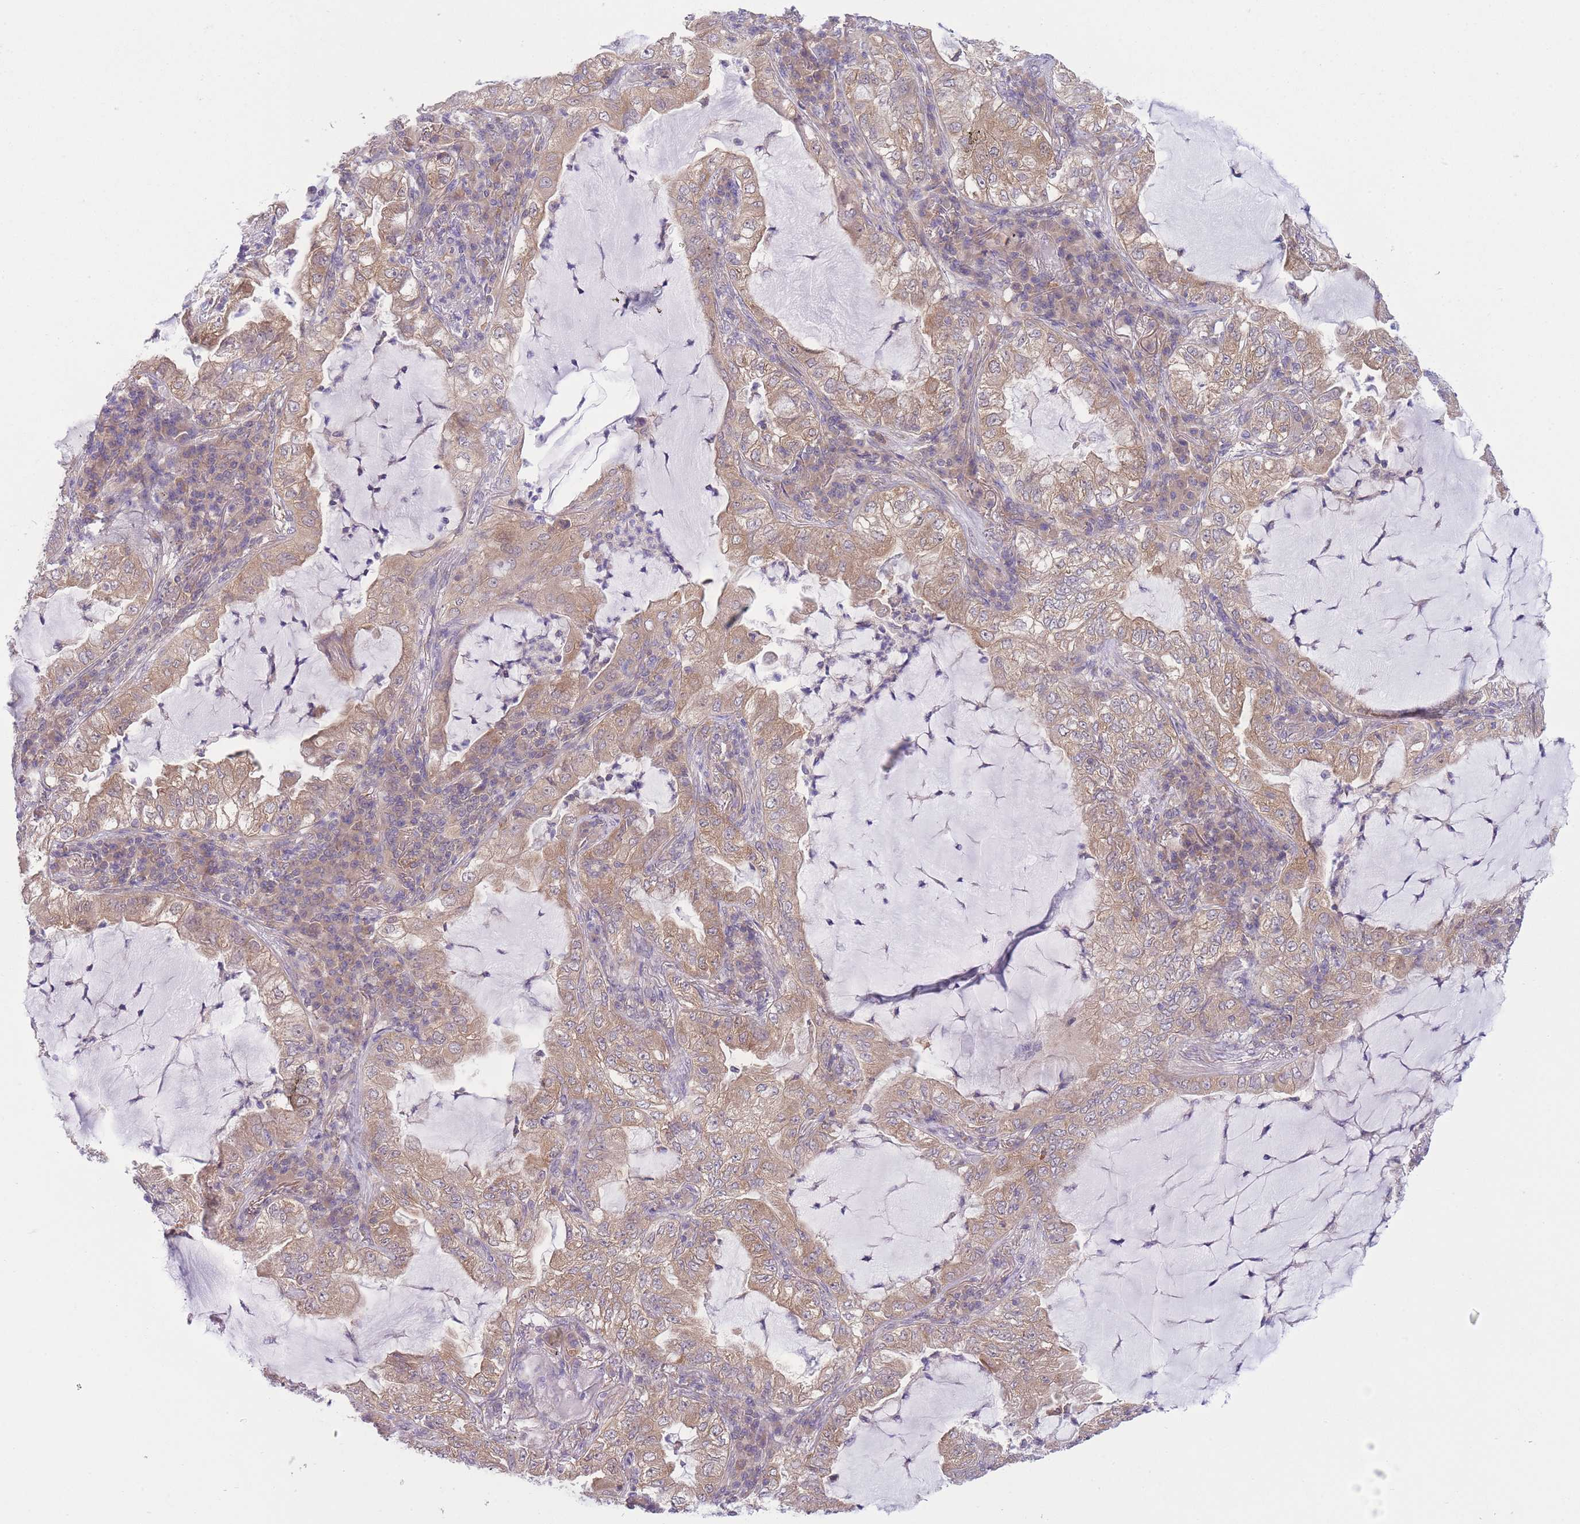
{"staining": {"intensity": "weak", "quantity": ">75%", "location": "cytoplasmic/membranous"}, "tissue": "lung cancer", "cell_type": "Tumor cells", "image_type": "cancer", "snomed": [{"axis": "morphology", "description": "Adenocarcinoma, NOS"}, {"axis": "topography", "description": "Lung"}], "caption": "Protein expression analysis of human lung adenocarcinoma reveals weak cytoplasmic/membranous expression in approximately >75% of tumor cells.", "gene": "PFDN6", "patient": {"sex": "female", "age": 73}}